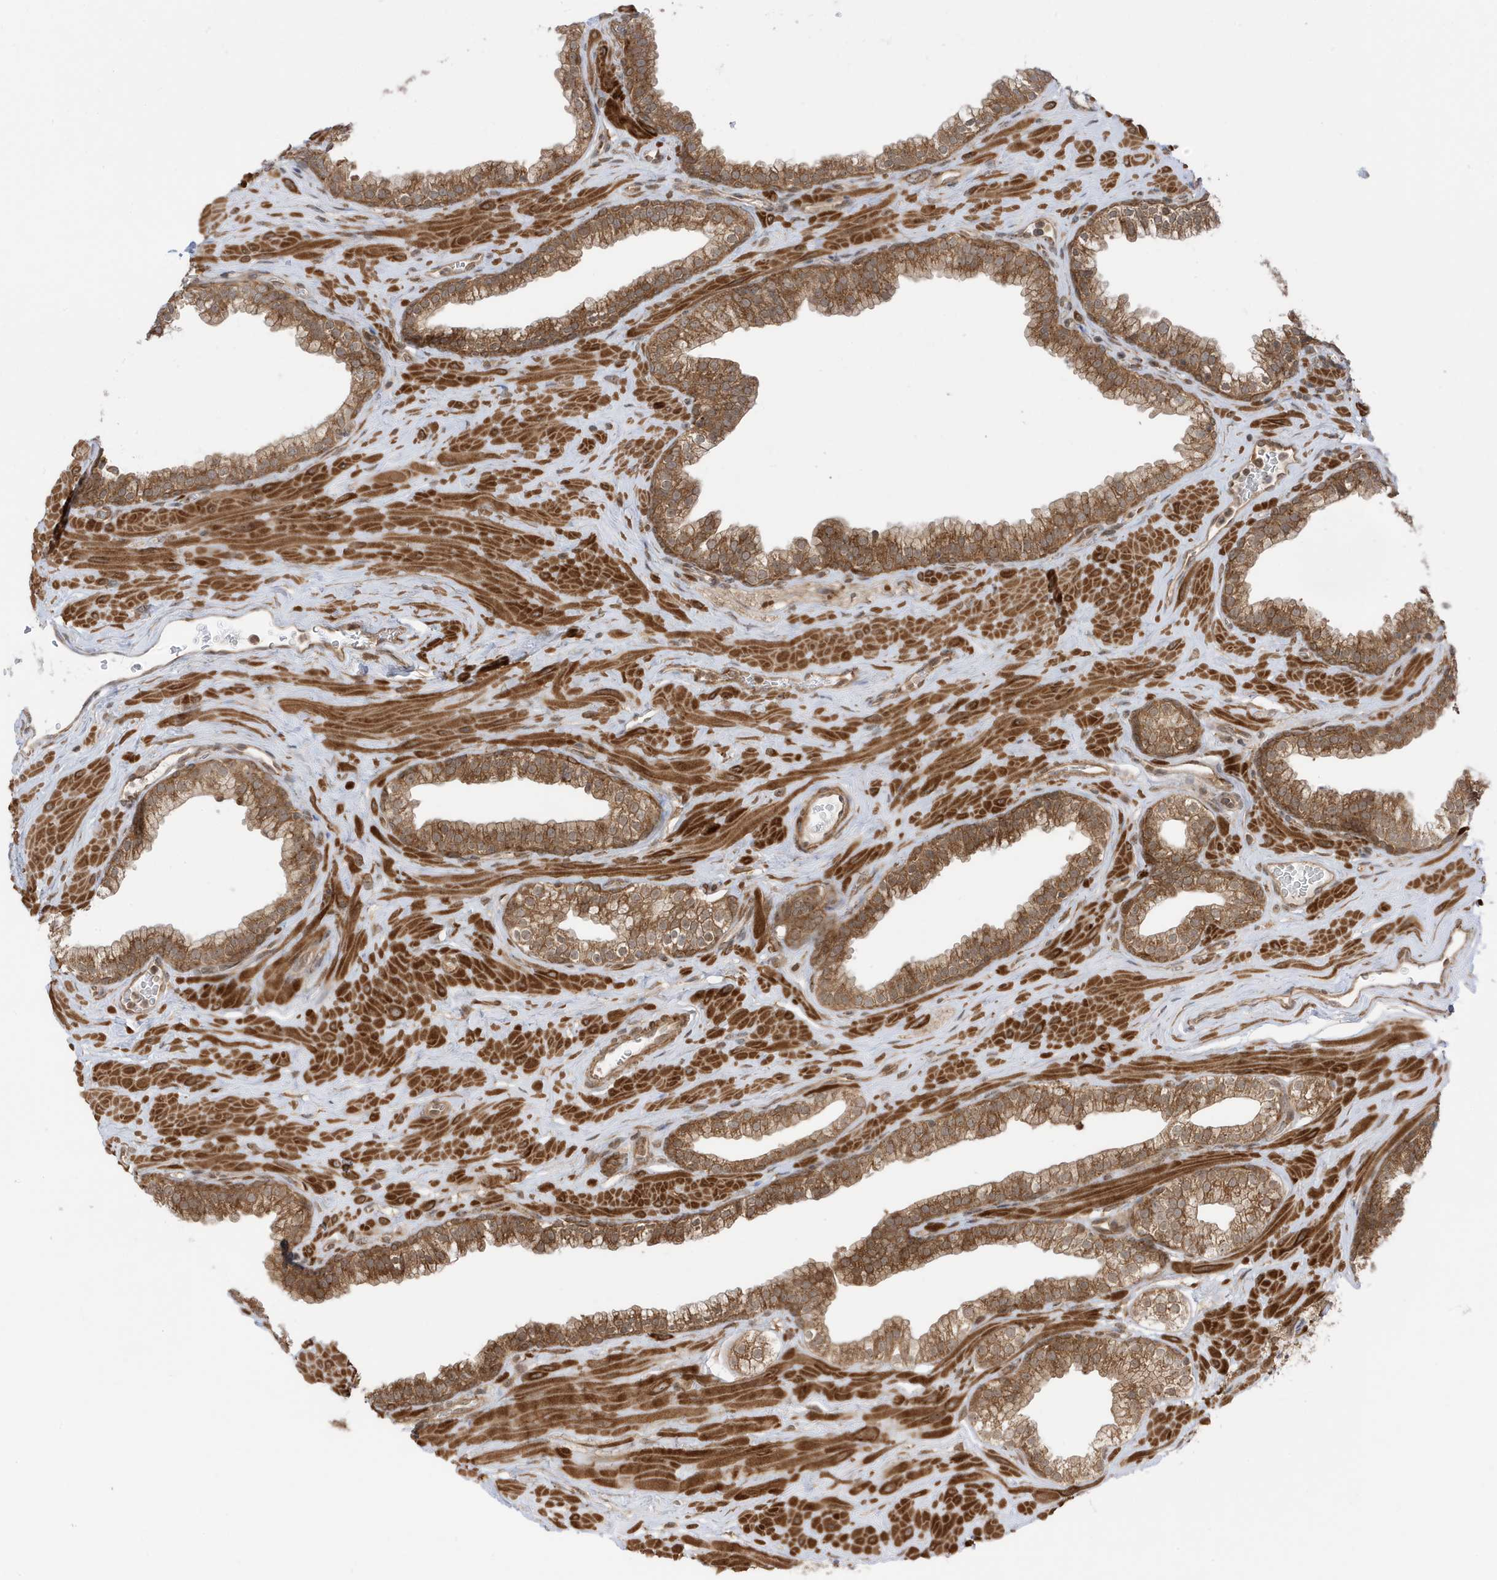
{"staining": {"intensity": "moderate", "quantity": ">75%", "location": "cytoplasmic/membranous"}, "tissue": "prostate", "cell_type": "Glandular cells", "image_type": "normal", "snomed": [{"axis": "morphology", "description": "Normal tissue, NOS"}, {"axis": "morphology", "description": "Urothelial carcinoma, Low grade"}, {"axis": "topography", "description": "Urinary bladder"}, {"axis": "topography", "description": "Prostate"}], "caption": "Immunohistochemical staining of unremarkable prostate exhibits medium levels of moderate cytoplasmic/membranous positivity in approximately >75% of glandular cells.", "gene": "DHX36", "patient": {"sex": "male", "age": 60}}